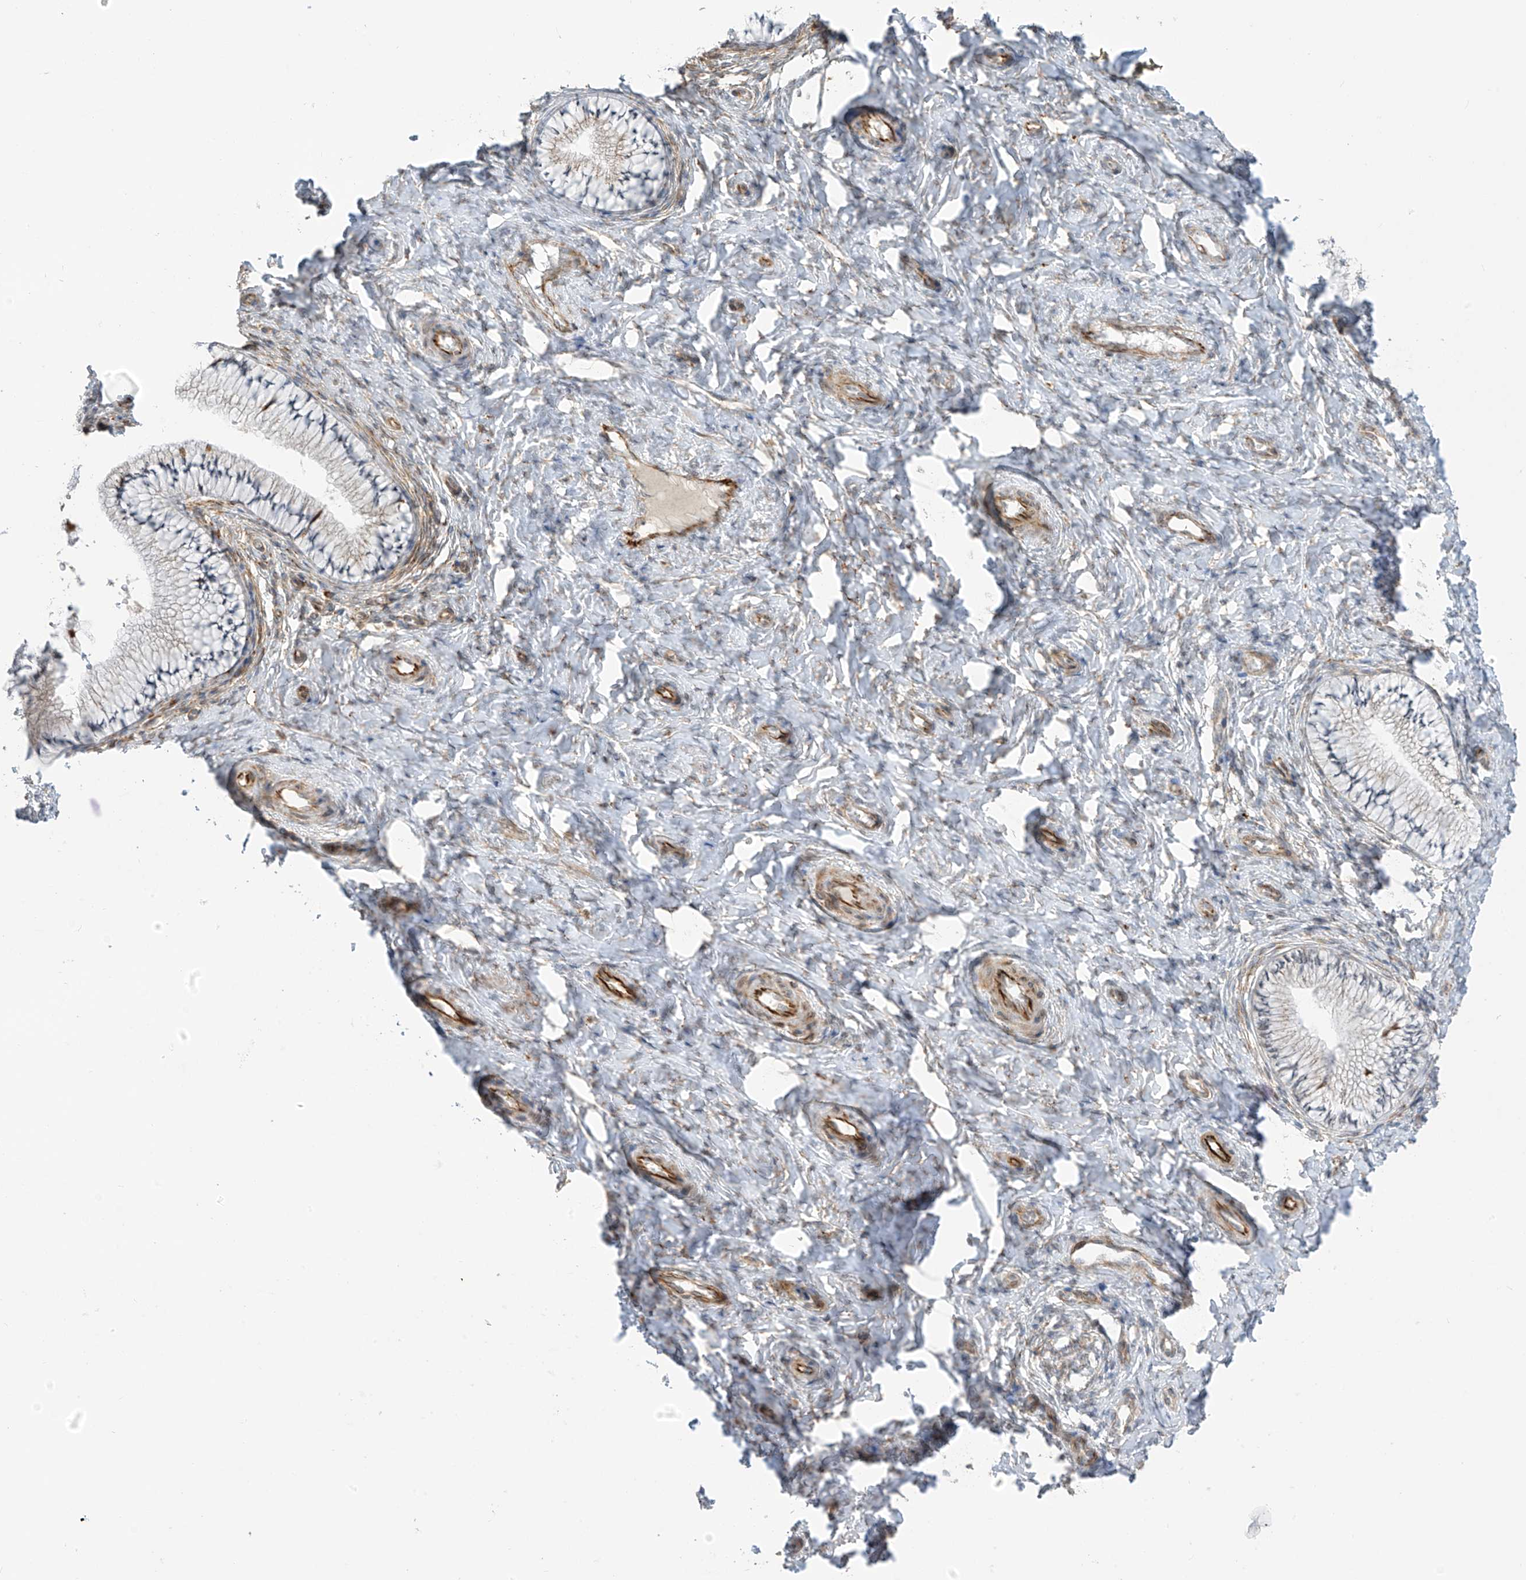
{"staining": {"intensity": "negative", "quantity": "none", "location": "none"}, "tissue": "cervix", "cell_type": "Glandular cells", "image_type": "normal", "snomed": [{"axis": "morphology", "description": "Normal tissue, NOS"}, {"axis": "topography", "description": "Cervix"}], "caption": "Immunohistochemical staining of unremarkable cervix reveals no significant staining in glandular cells.", "gene": "HS6ST2", "patient": {"sex": "female", "age": 36}}